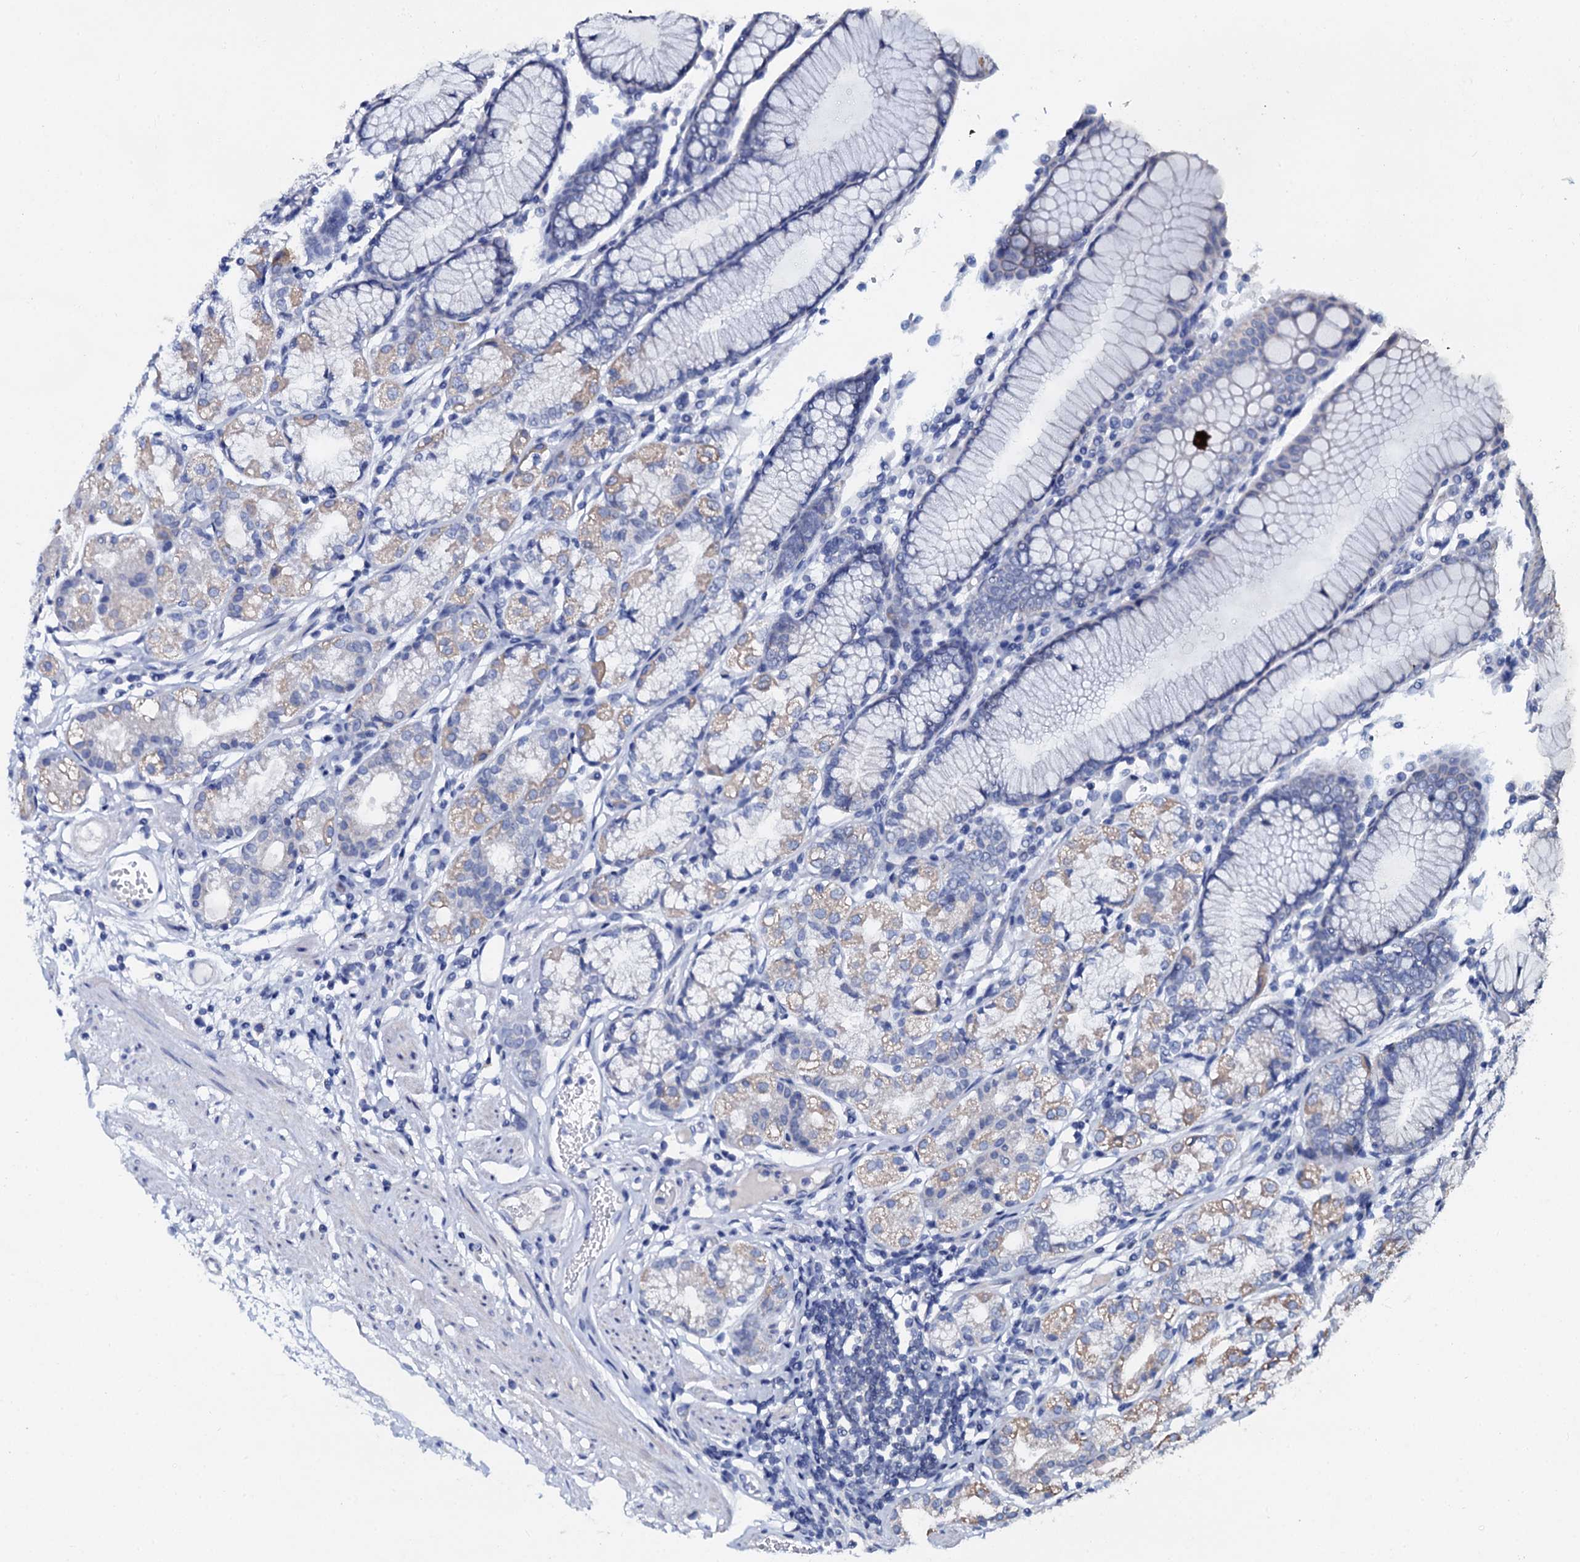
{"staining": {"intensity": "weak", "quantity": "25%-75%", "location": "cytoplasmic/membranous"}, "tissue": "stomach", "cell_type": "Glandular cells", "image_type": "normal", "snomed": [{"axis": "morphology", "description": "Normal tissue, NOS"}, {"axis": "topography", "description": "Stomach"}], "caption": "Immunohistochemistry (DAB (3,3'-diaminobenzidine)) staining of benign stomach displays weak cytoplasmic/membranous protein staining in approximately 25%-75% of glandular cells. (brown staining indicates protein expression, while blue staining denotes nuclei).", "gene": "SLC37A4", "patient": {"sex": "female", "age": 57}}